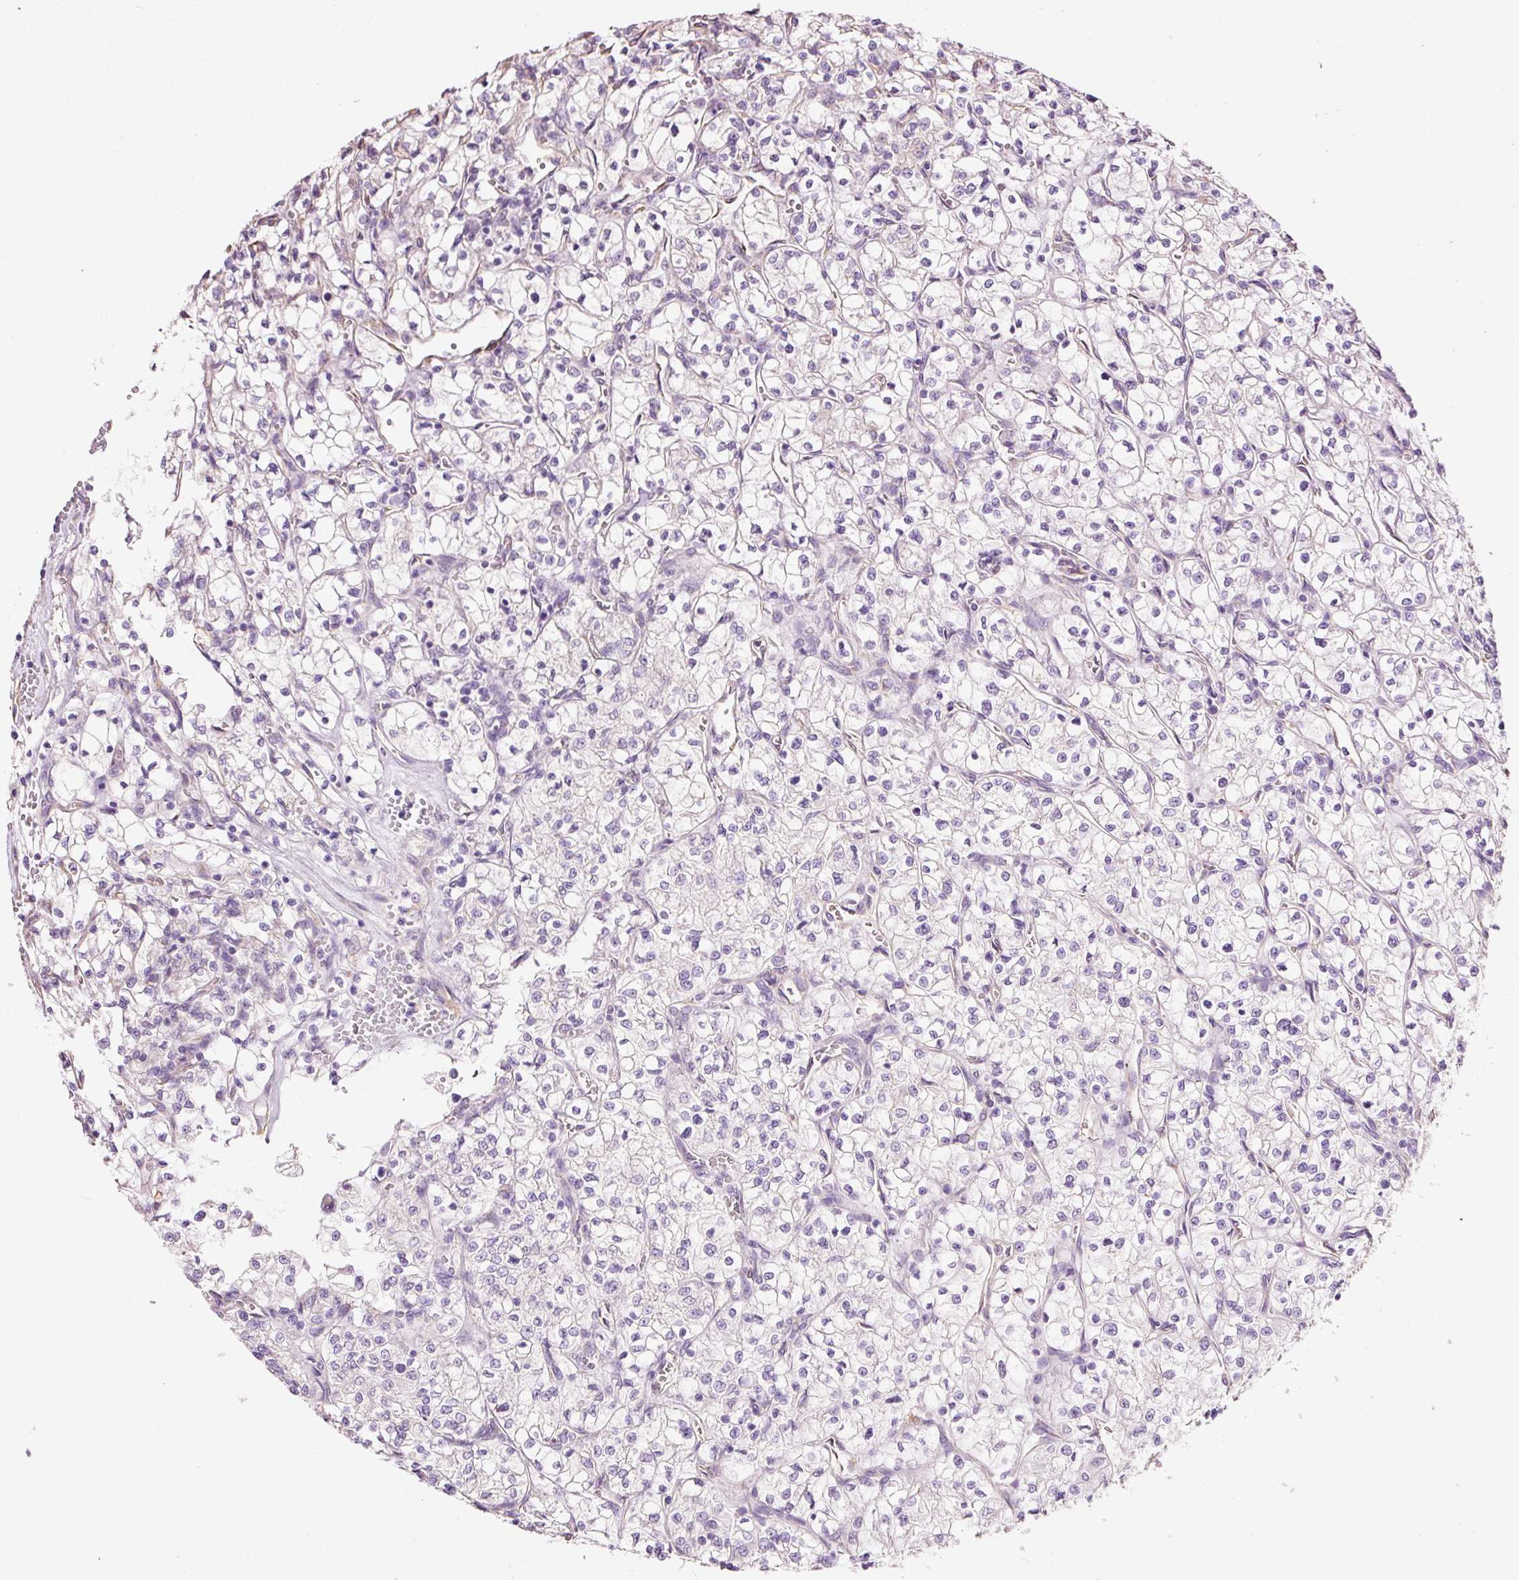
{"staining": {"intensity": "negative", "quantity": "none", "location": "none"}, "tissue": "renal cancer", "cell_type": "Tumor cells", "image_type": "cancer", "snomed": [{"axis": "morphology", "description": "Adenocarcinoma, NOS"}, {"axis": "topography", "description": "Kidney"}], "caption": "This micrograph is of adenocarcinoma (renal) stained with immunohistochemistry to label a protein in brown with the nuclei are counter-stained blue. There is no staining in tumor cells.", "gene": "GCG", "patient": {"sex": "female", "age": 64}}